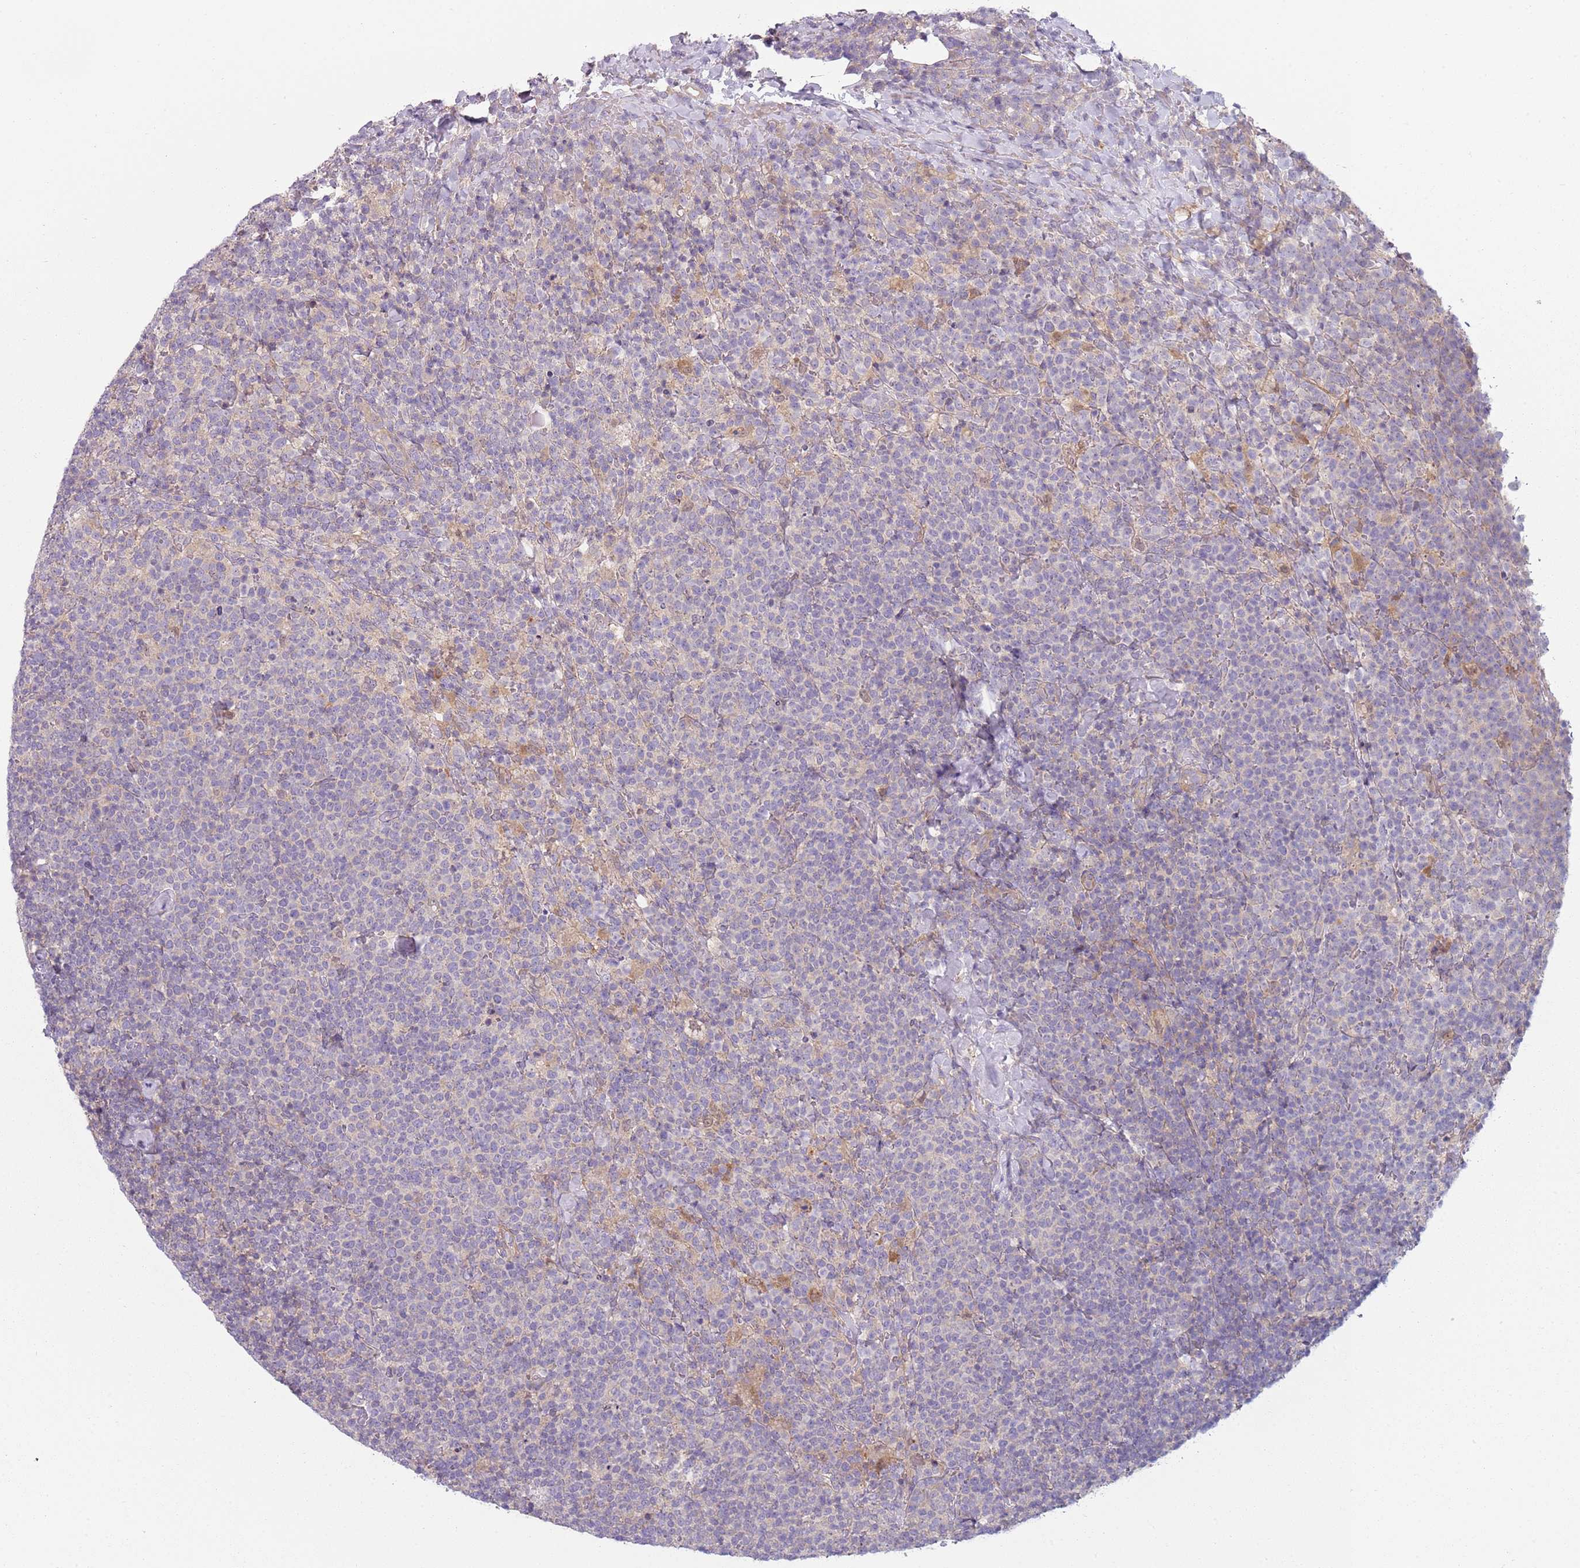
{"staining": {"intensity": "negative", "quantity": "none", "location": "none"}, "tissue": "lymphoma", "cell_type": "Tumor cells", "image_type": "cancer", "snomed": [{"axis": "morphology", "description": "Malignant lymphoma, non-Hodgkin's type, High grade"}, {"axis": "topography", "description": "Lymph node"}], "caption": "Immunohistochemistry (IHC) of human high-grade malignant lymphoma, non-Hodgkin's type demonstrates no positivity in tumor cells.", "gene": "SLC26A6", "patient": {"sex": "male", "age": 61}}